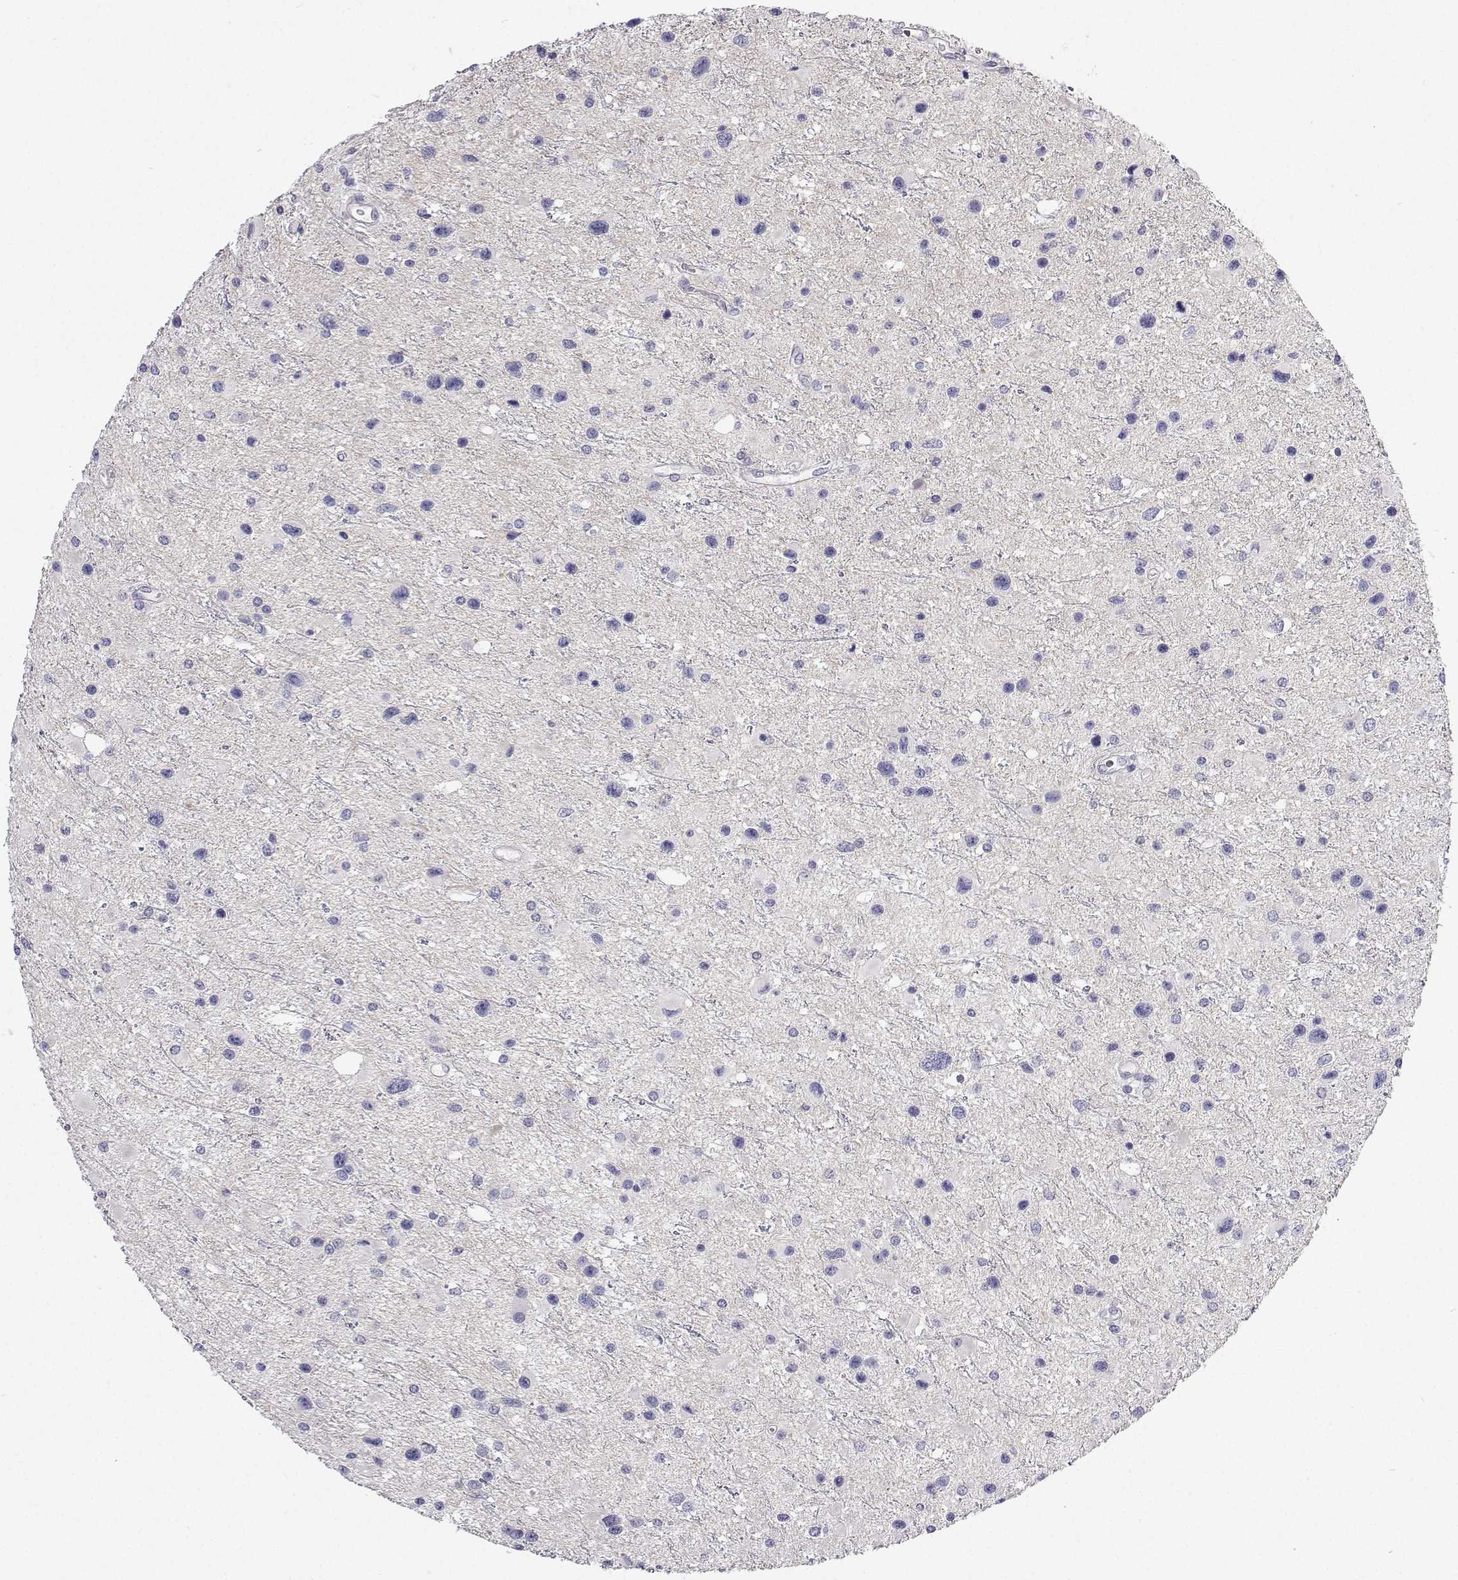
{"staining": {"intensity": "negative", "quantity": "none", "location": "none"}, "tissue": "glioma", "cell_type": "Tumor cells", "image_type": "cancer", "snomed": [{"axis": "morphology", "description": "Glioma, malignant, Low grade"}, {"axis": "topography", "description": "Brain"}], "caption": "DAB immunohistochemical staining of human malignant glioma (low-grade) reveals no significant positivity in tumor cells.", "gene": "ANKRD65", "patient": {"sex": "female", "age": 32}}